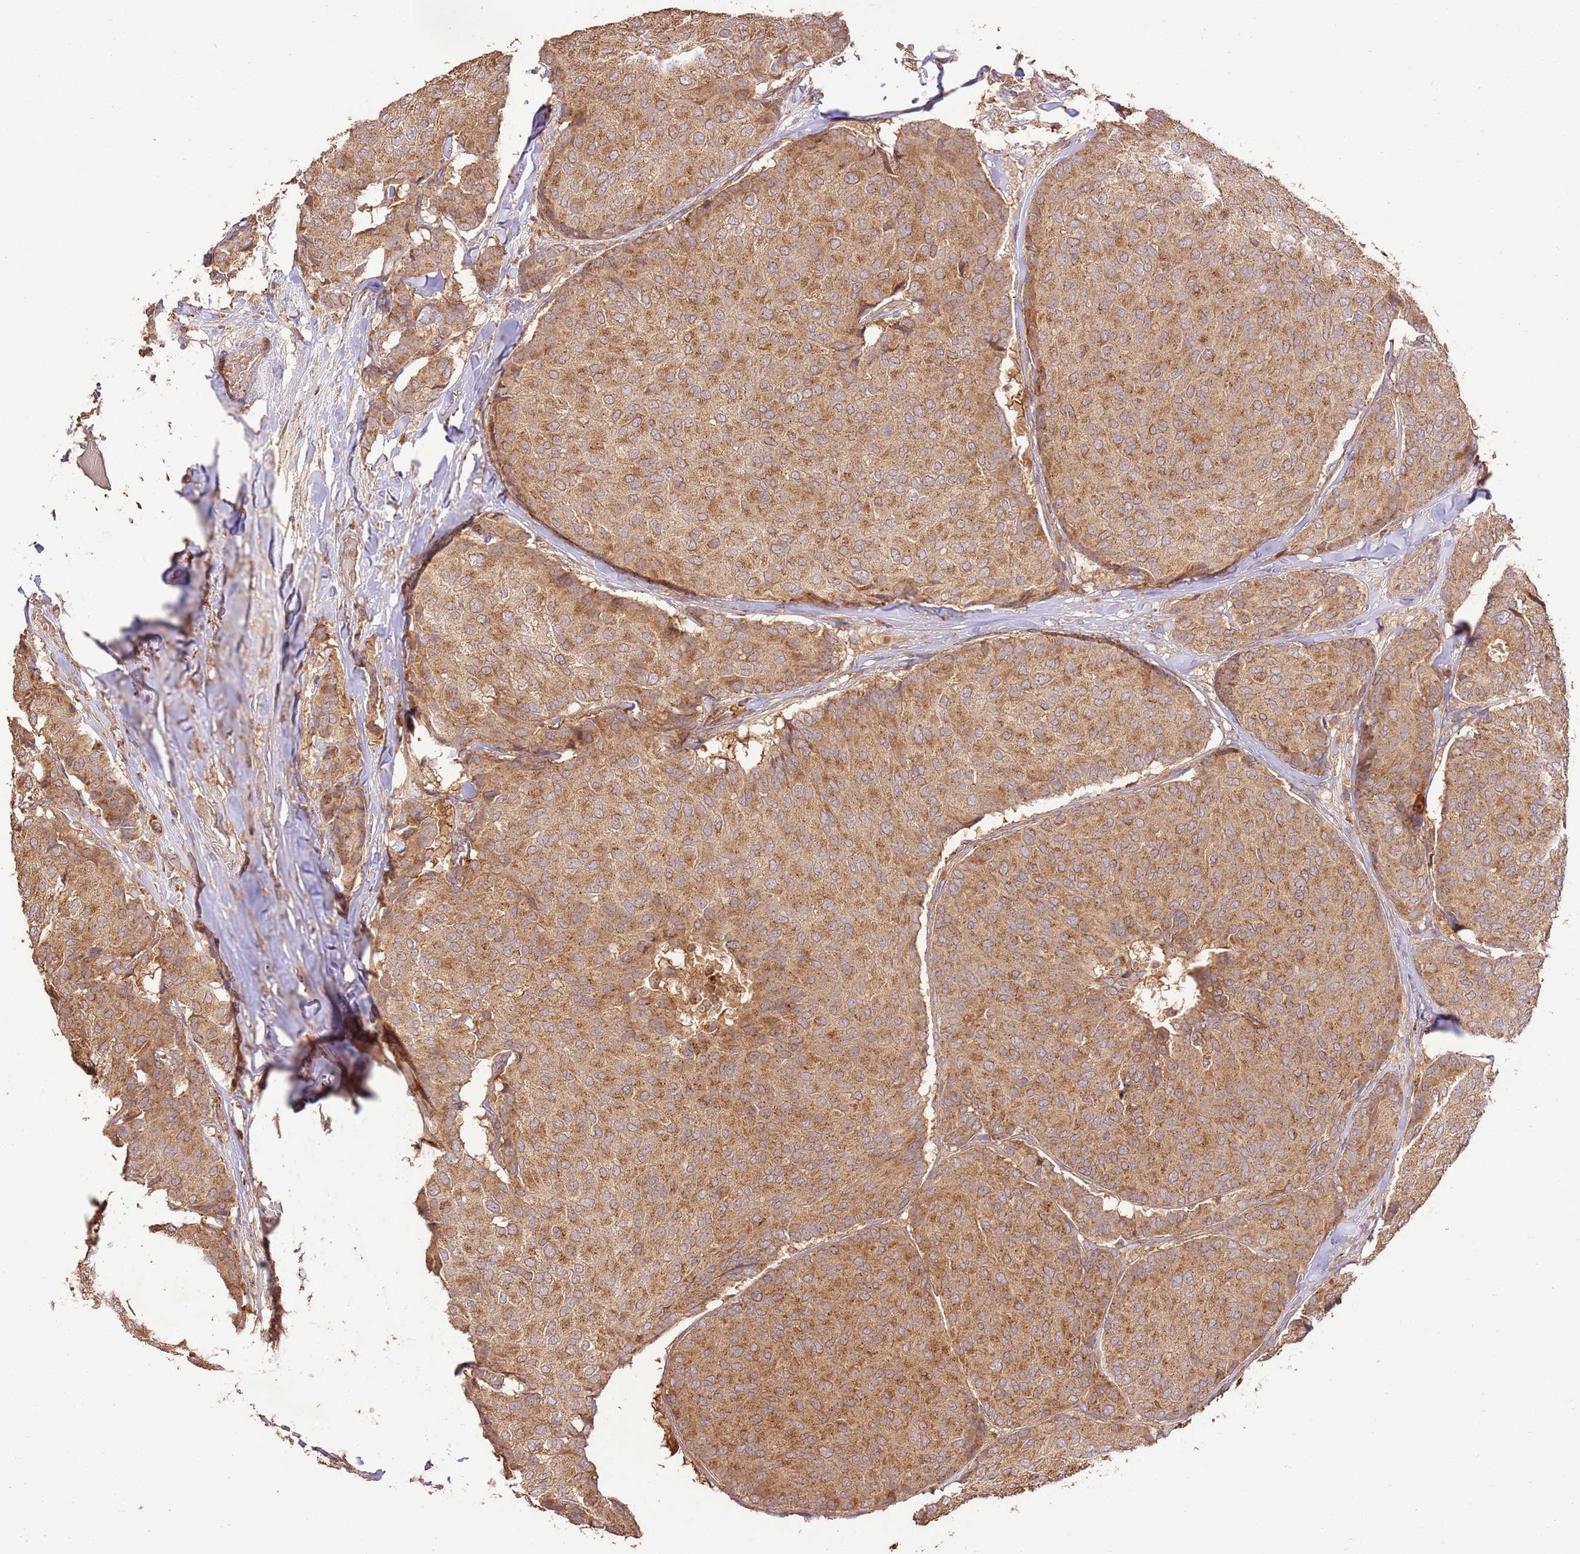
{"staining": {"intensity": "moderate", "quantity": ">75%", "location": "cytoplasmic/membranous"}, "tissue": "breast cancer", "cell_type": "Tumor cells", "image_type": "cancer", "snomed": [{"axis": "morphology", "description": "Duct carcinoma"}, {"axis": "topography", "description": "Breast"}], "caption": "Moderate cytoplasmic/membranous protein staining is present in approximately >75% of tumor cells in breast infiltrating ductal carcinoma. Nuclei are stained in blue.", "gene": "LRRC28", "patient": {"sex": "female", "age": 75}}